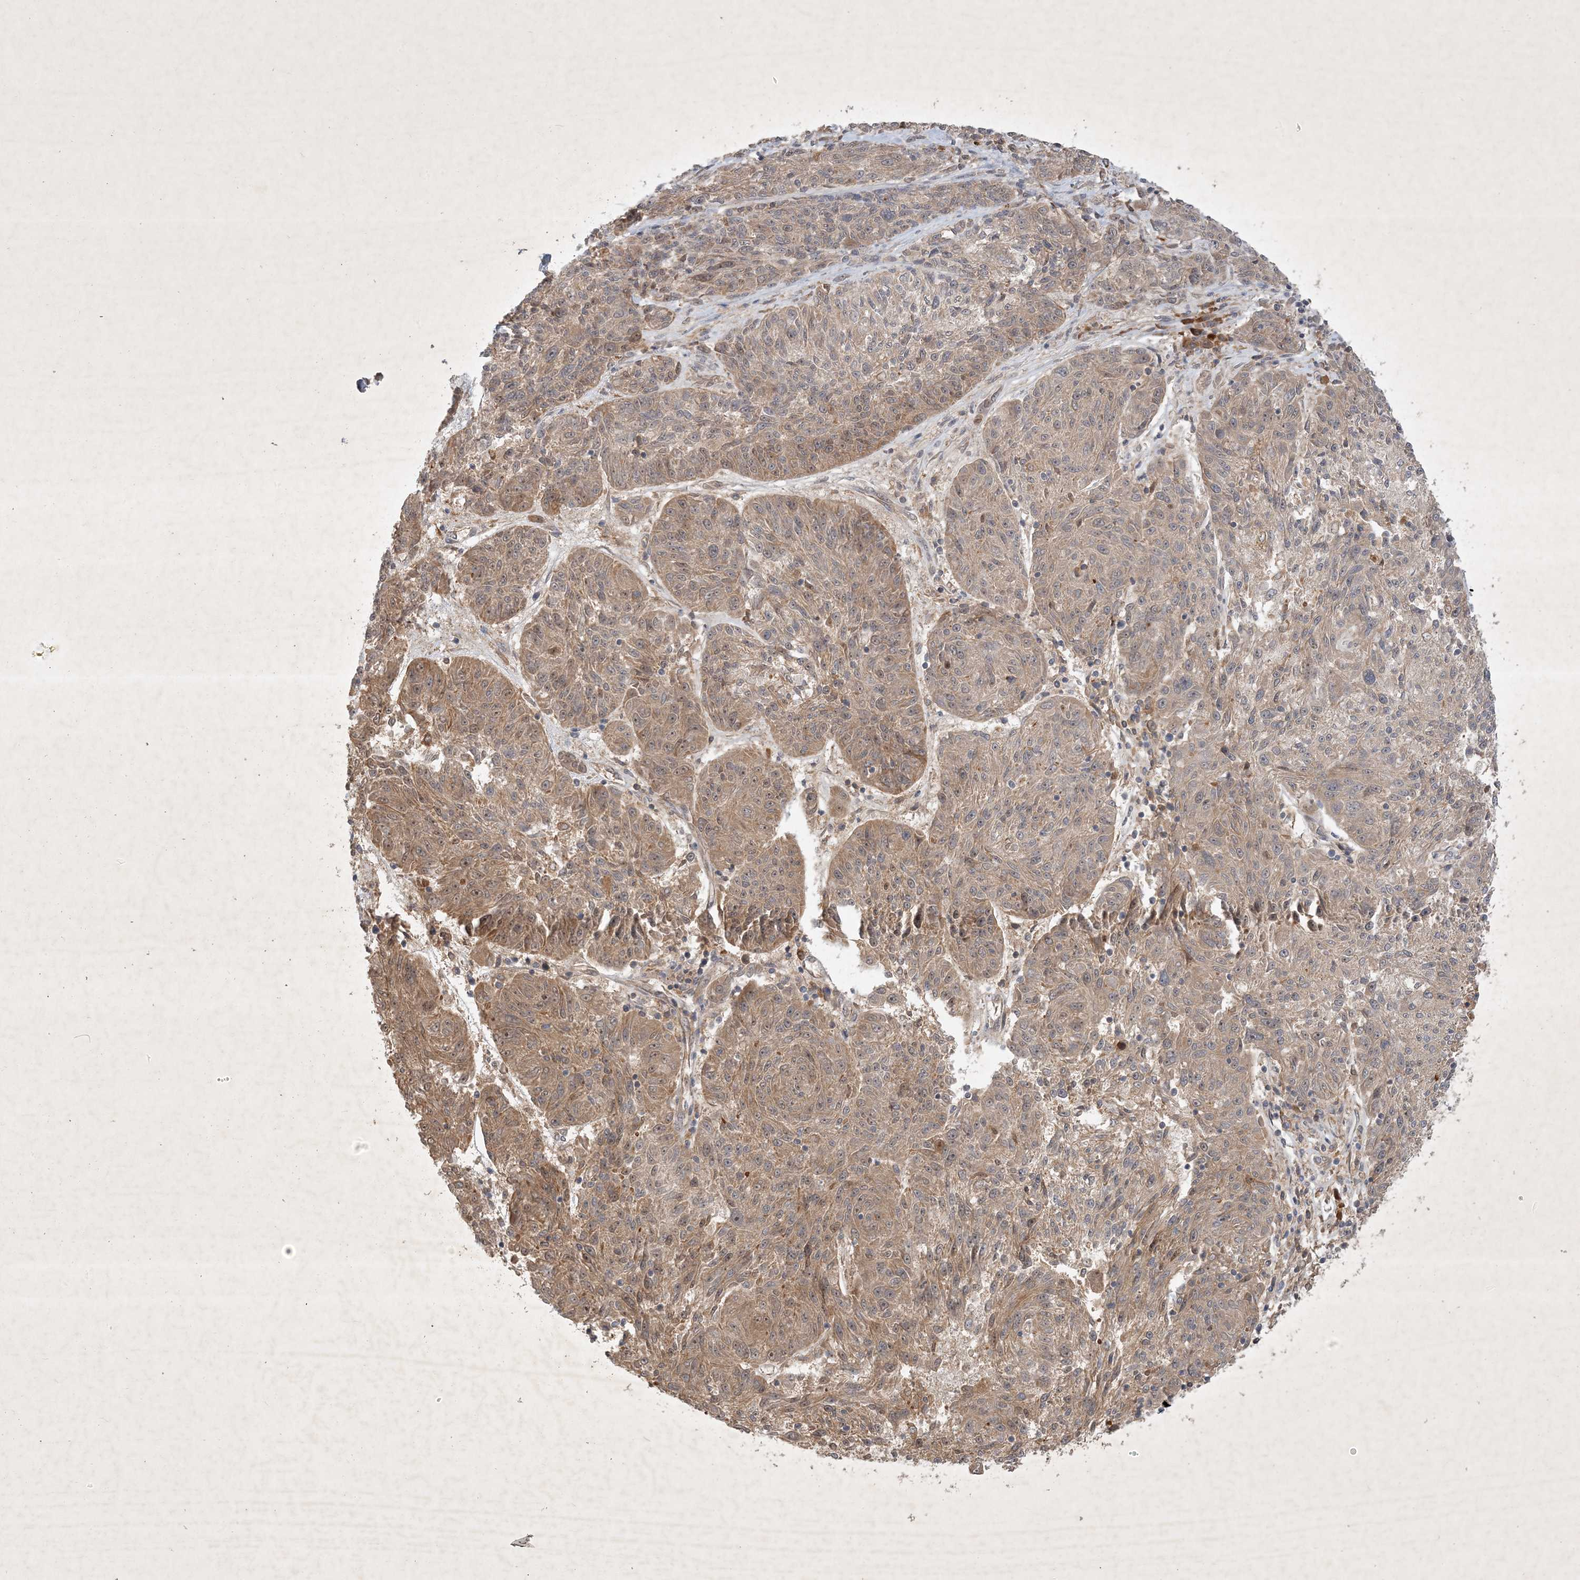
{"staining": {"intensity": "moderate", "quantity": "25%-75%", "location": "cytoplasmic/membranous,nuclear"}, "tissue": "melanoma", "cell_type": "Tumor cells", "image_type": "cancer", "snomed": [{"axis": "morphology", "description": "Malignant melanoma, NOS"}, {"axis": "topography", "description": "Skin"}], "caption": "Immunohistochemical staining of melanoma shows moderate cytoplasmic/membranous and nuclear protein staining in approximately 25%-75% of tumor cells.", "gene": "ZCCHC4", "patient": {"sex": "male", "age": 53}}